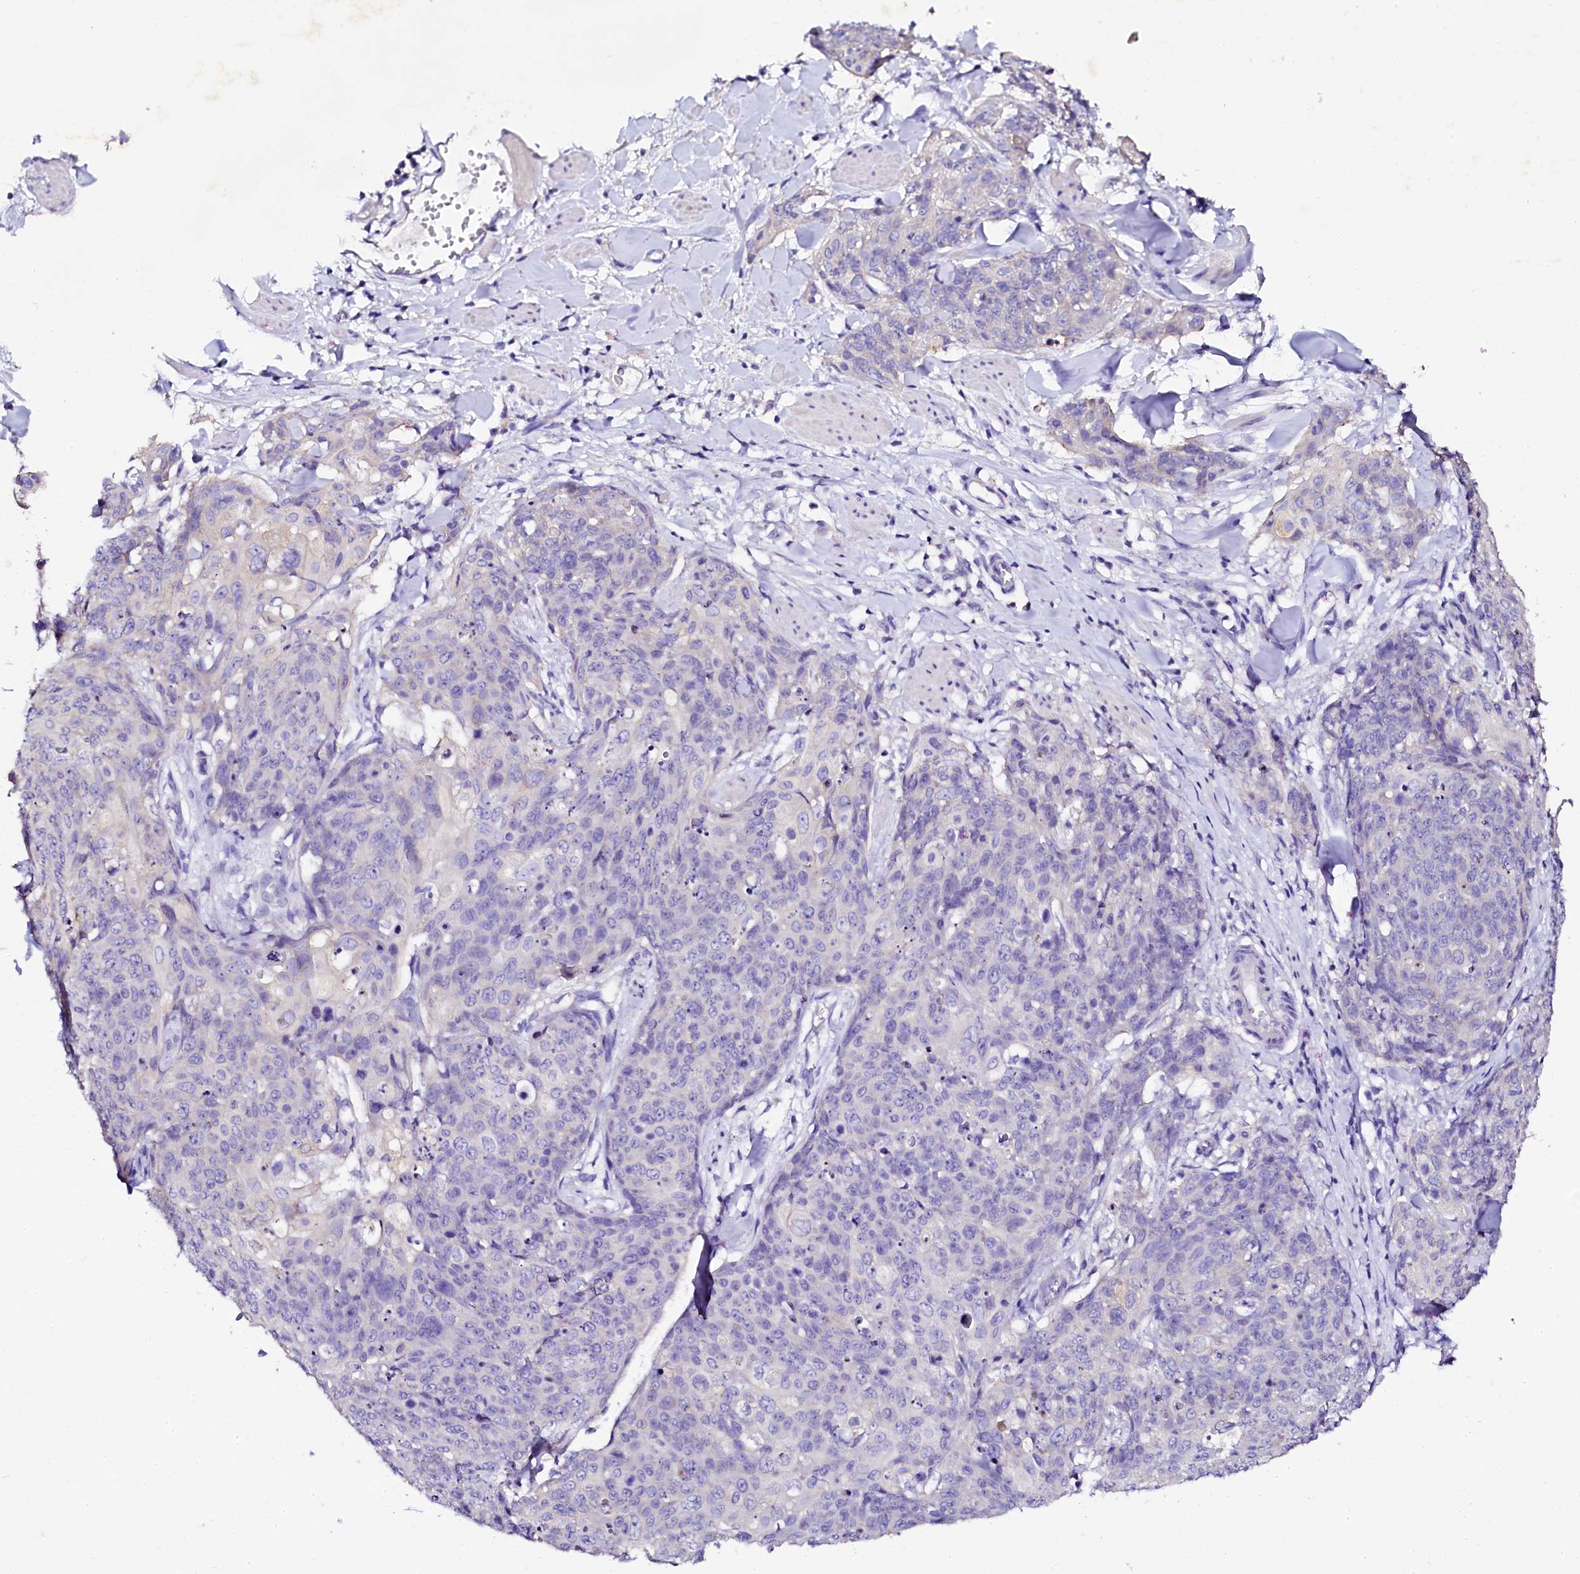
{"staining": {"intensity": "negative", "quantity": "none", "location": "none"}, "tissue": "skin cancer", "cell_type": "Tumor cells", "image_type": "cancer", "snomed": [{"axis": "morphology", "description": "Squamous cell carcinoma, NOS"}, {"axis": "topography", "description": "Skin"}, {"axis": "topography", "description": "Vulva"}], "caption": "DAB immunohistochemical staining of squamous cell carcinoma (skin) reveals no significant expression in tumor cells.", "gene": "NAA16", "patient": {"sex": "female", "age": 85}}